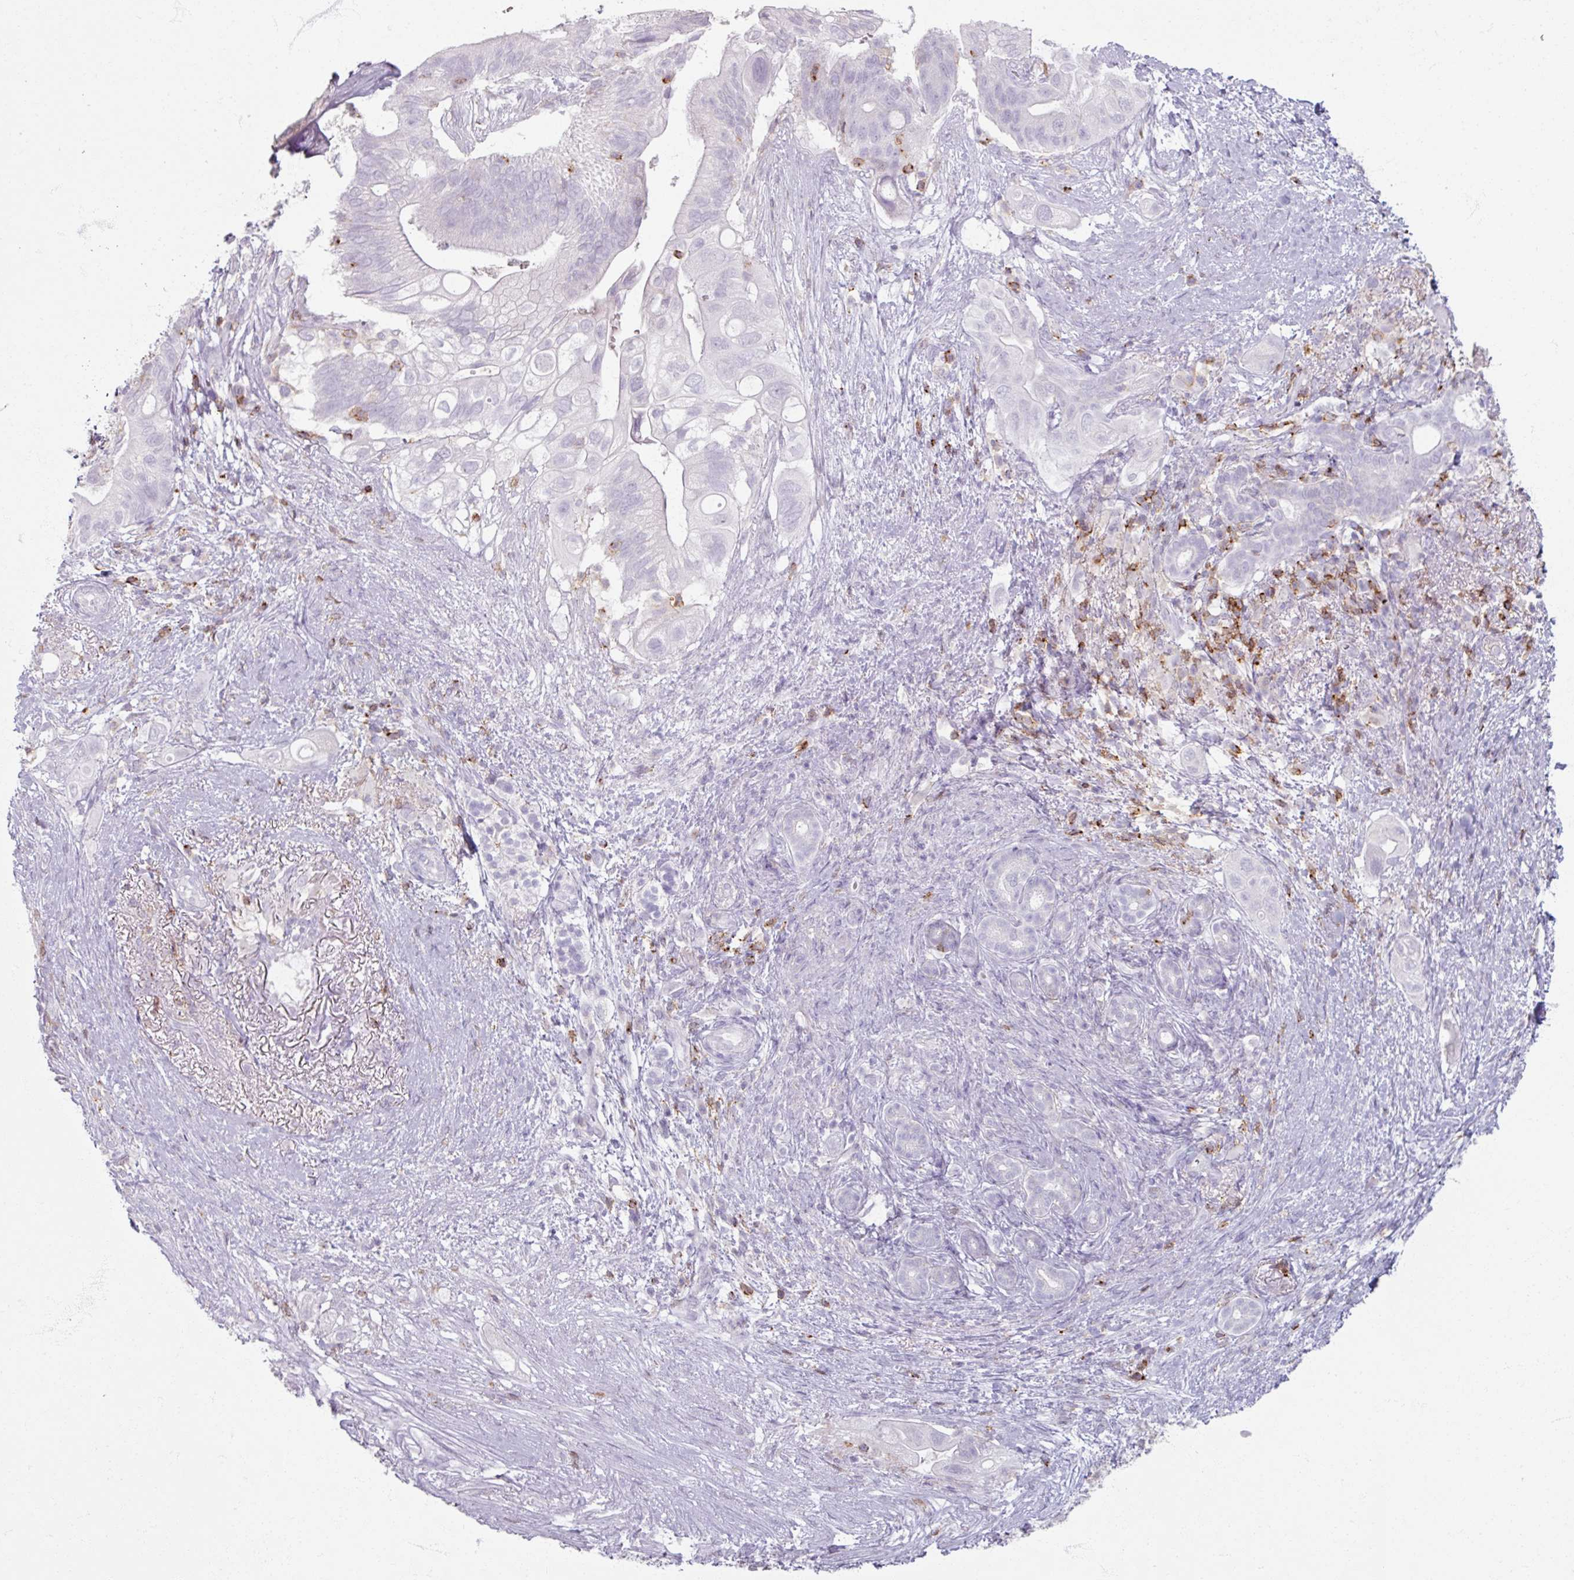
{"staining": {"intensity": "negative", "quantity": "none", "location": "none"}, "tissue": "pancreatic cancer", "cell_type": "Tumor cells", "image_type": "cancer", "snomed": [{"axis": "morphology", "description": "Adenocarcinoma, NOS"}, {"axis": "topography", "description": "Pancreas"}], "caption": "A high-resolution photomicrograph shows IHC staining of pancreatic adenocarcinoma, which shows no significant expression in tumor cells.", "gene": "PTPRC", "patient": {"sex": "female", "age": 72}}